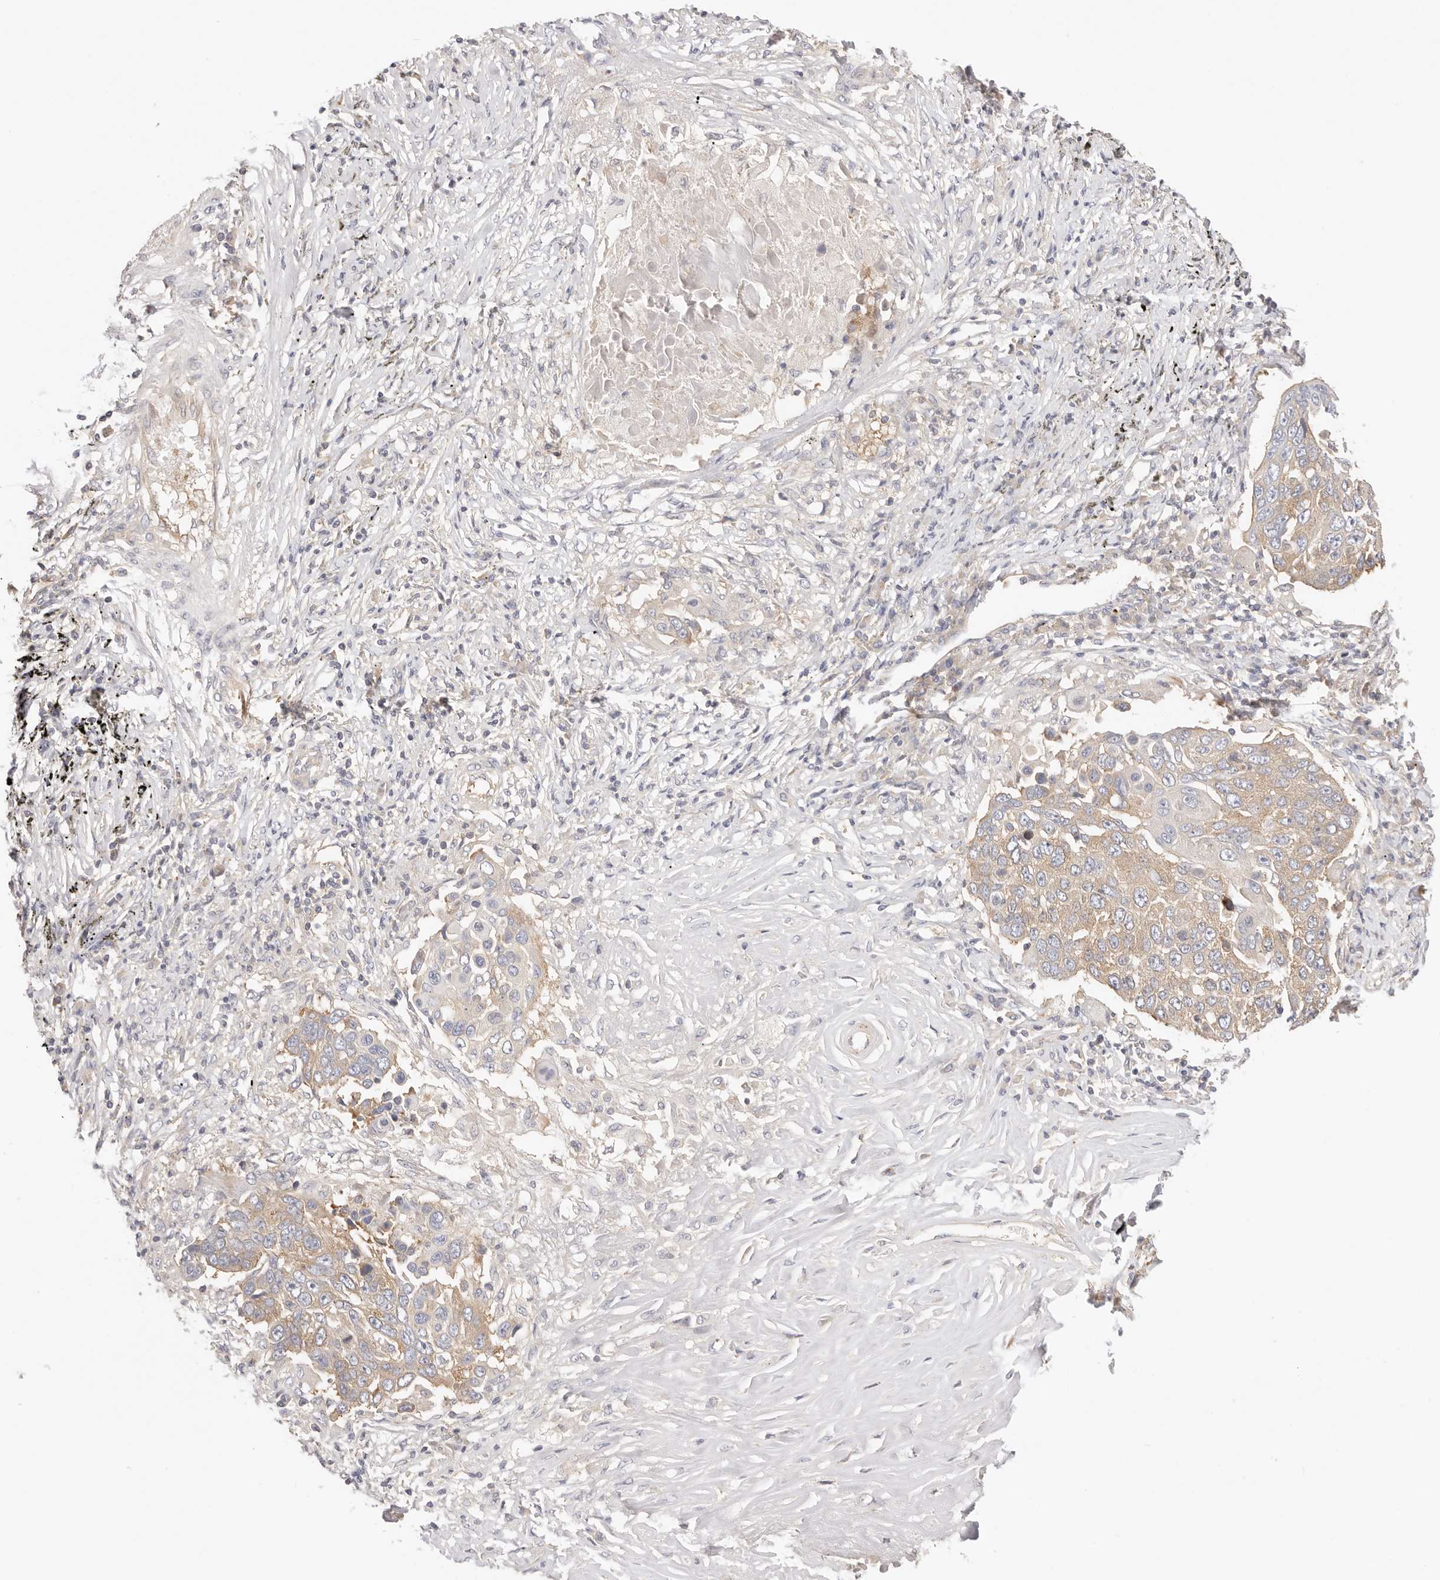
{"staining": {"intensity": "moderate", "quantity": "25%-75%", "location": "cytoplasmic/membranous"}, "tissue": "lung cancer", "cell_type": "Tumor cells", "image_type": "cancer", "snomed": [{"axis": "morphology", "description": "Squamous cell carcinoma, NOS"}, {"axis": "topography", "description": "Lung"}], "caption": "Approximately 25%-75% of tumor cells in lung squamous cell carcinoma reveal moderate cytoplasmic/membranous protein staining as visualized by brown immunohistochemical staining.", "gene": "KCMF1", "patient": {"sex": "male", "age": 66}}